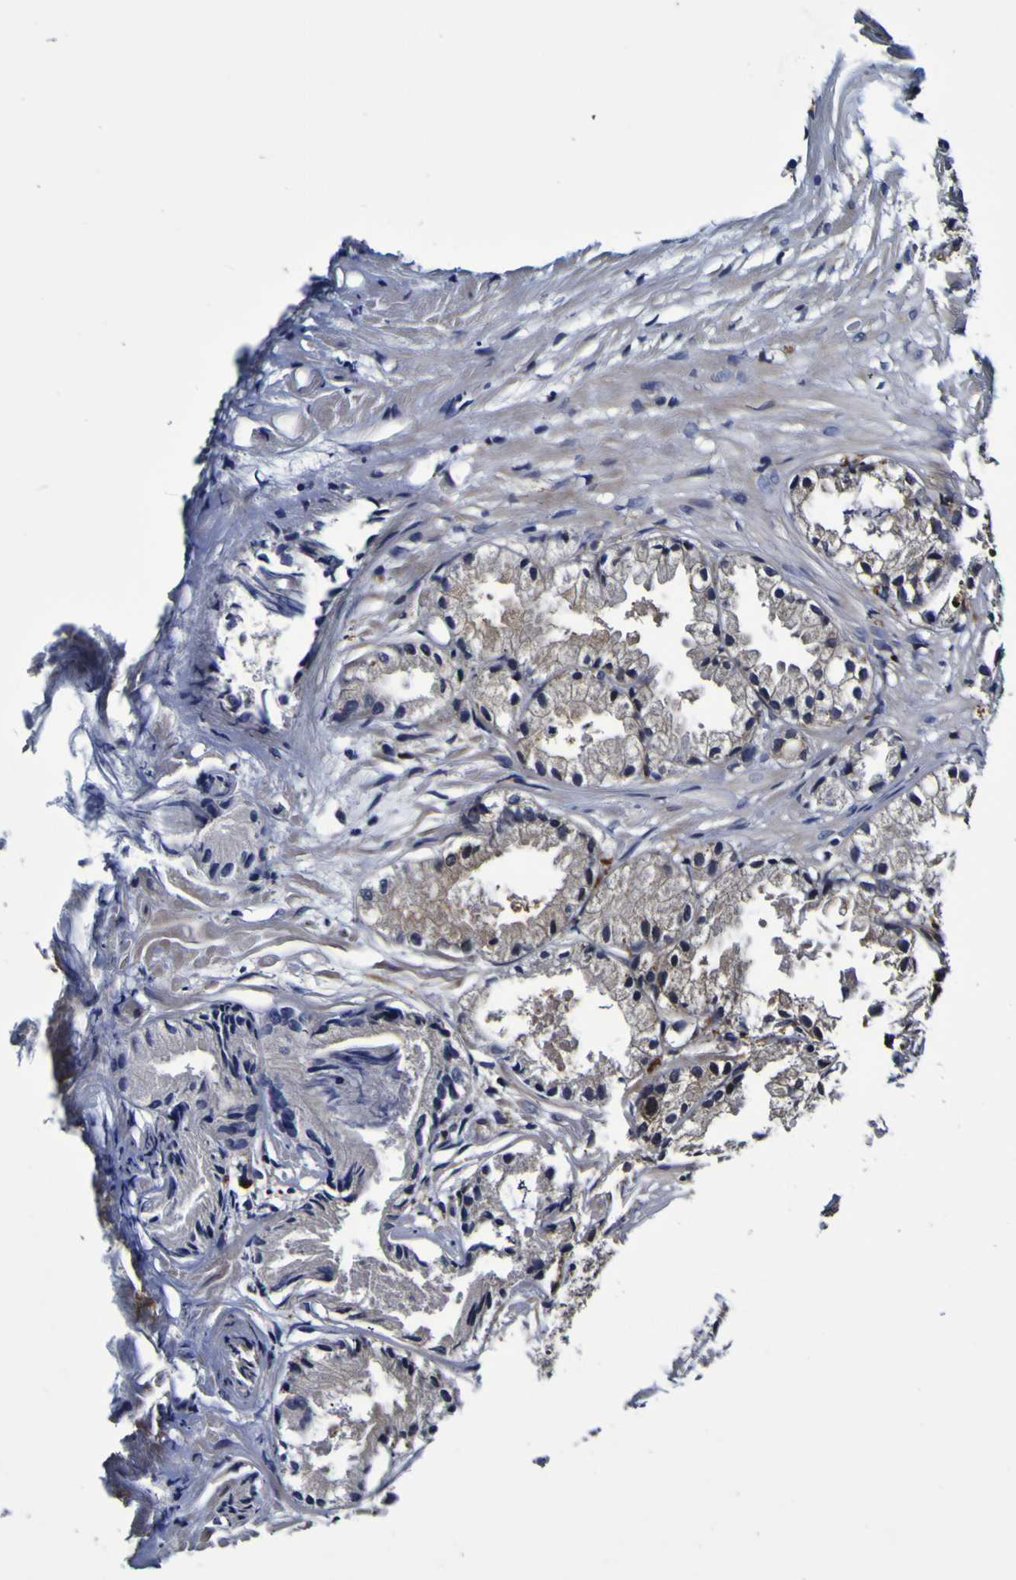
{"staining": {"intensity": "moderate", "quantity": "<25%", "location": "cytoplasmic/membranous"}, "tissue": "prostate cancer", "cell_type": "Tumor cells", "image_type": "cancer", "snomed": [{"axis": "morphology", "description": "Adenocarcinoma, Low grade"}, {"axis": "topography", "description": "Prostate"}], "caption": "A brown stain labels moderate cytoplasmic/membranous expression of a protein in prostate cancer tumor cells. (Stains: DAB (3,3'-diaminobenzidine) in brown, nuclei in blue, Microscopy: brightfield microscopy at high magnification).", "gene": "GPX1", "patient": {"sex": "male", "age": 72}}